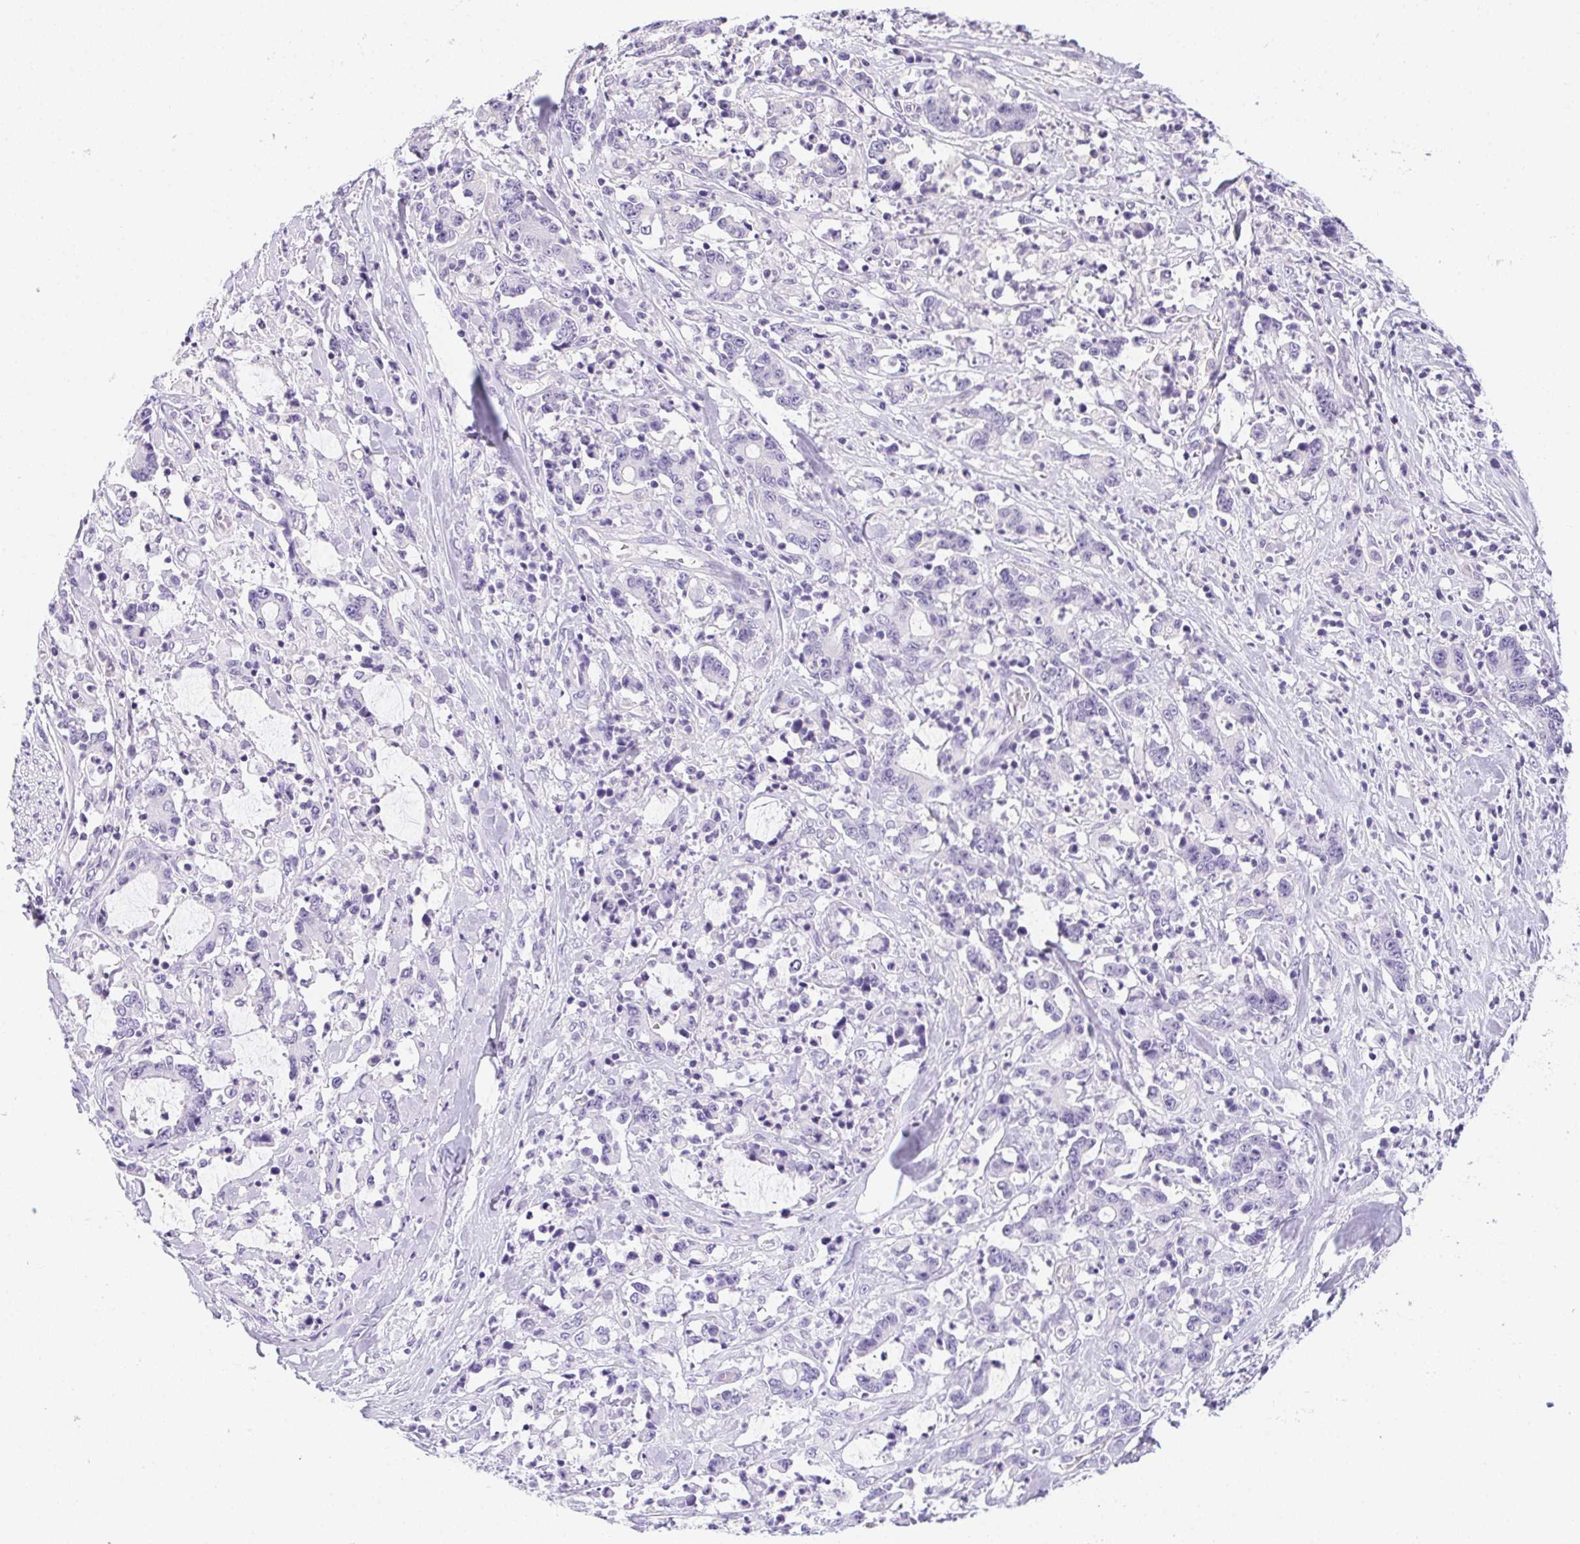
{"staining": {"intensity": "negative", "quantity": "none", "location": "none"}, "tissue": "stomach cancer", "cell_type": "Tumor cells", "image_type": "cancer", "snomed": [{"axis": "morphology", "description": "Adenocarcinoma, NOS"}, {"axis": "topography", "description": "Stomach, upper"}], "caption": "The image exhibits no staining of tumor cells in stomach cancer (adenocarcinoma).", "gene": "PRKAA1", "patient": {"sex": "male", "age": 68}}